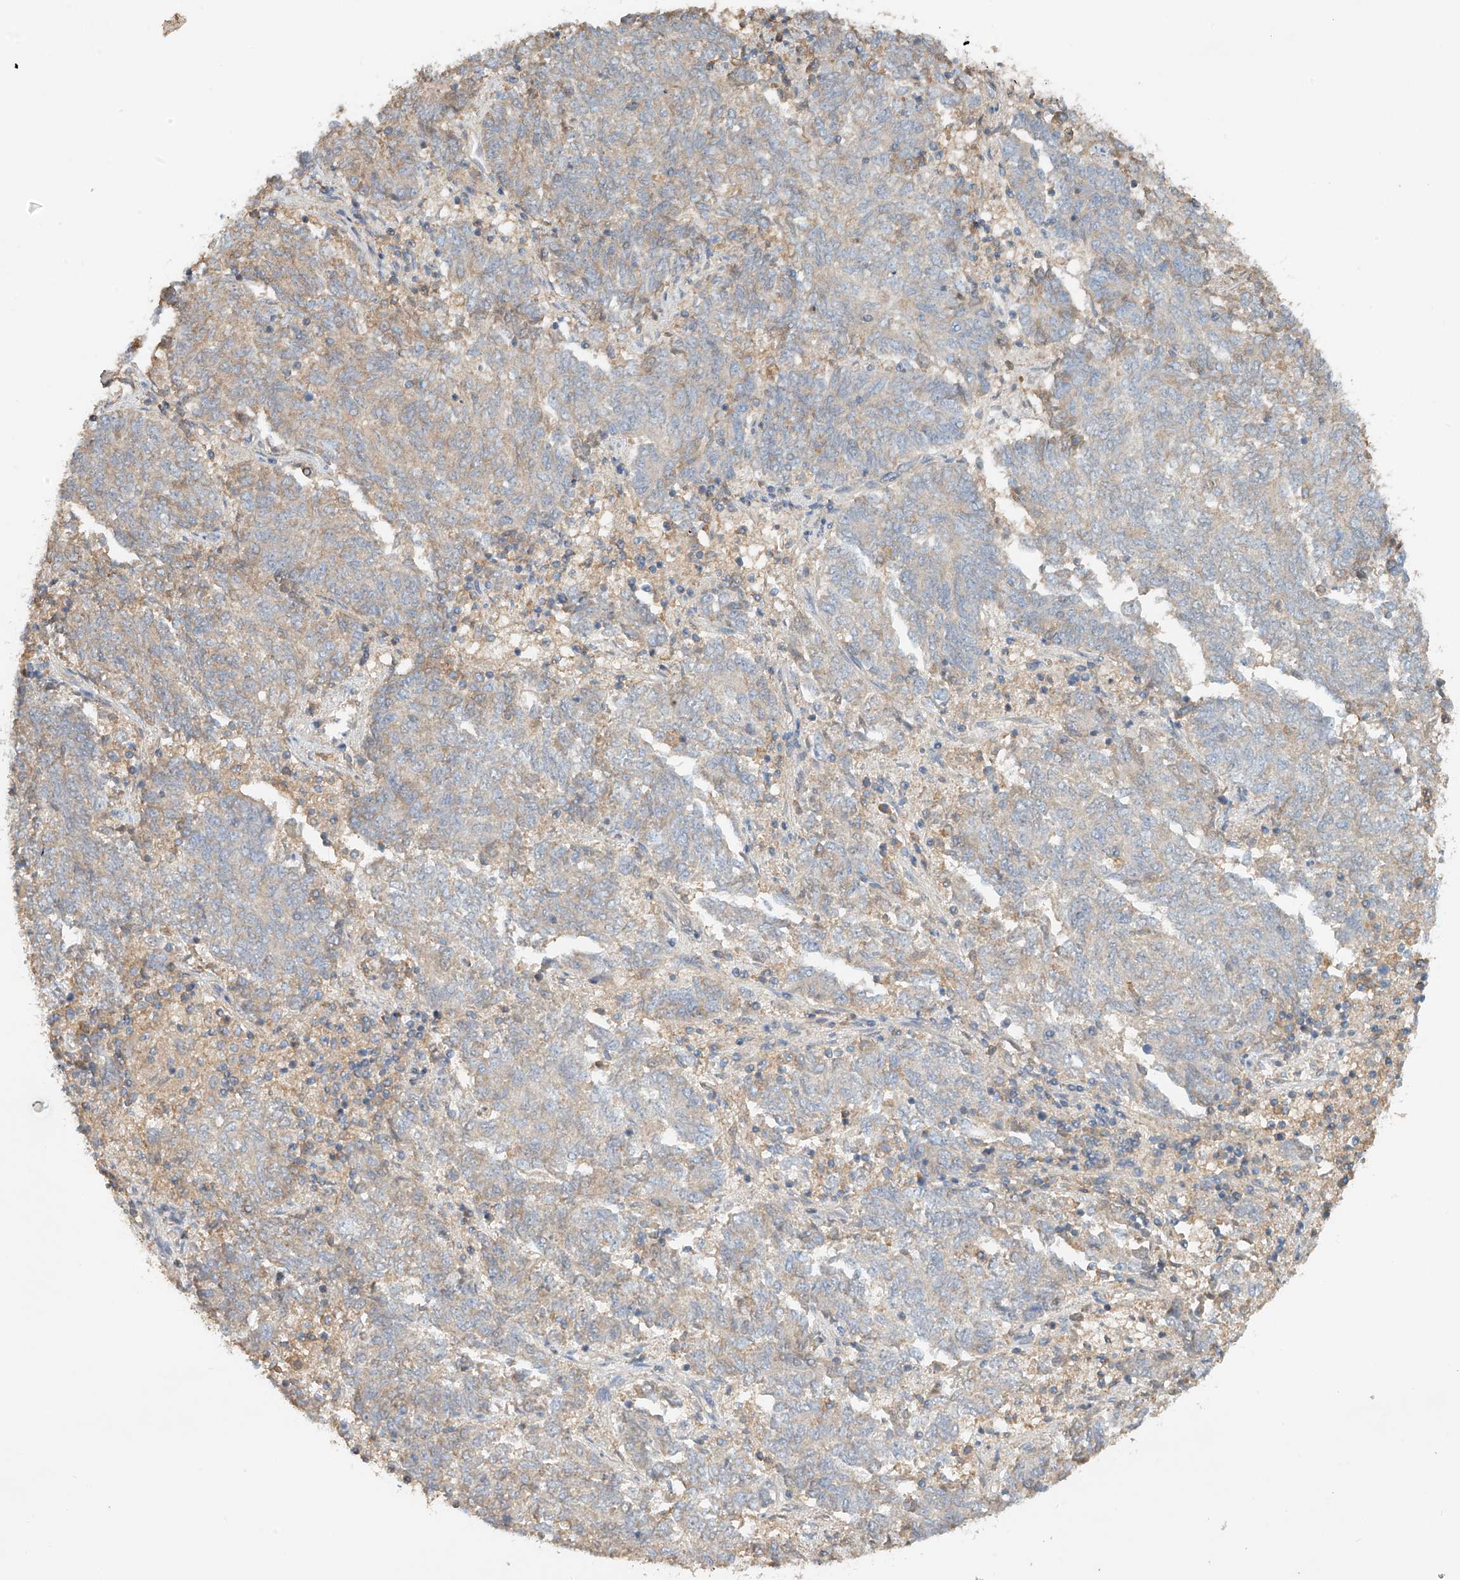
{"staining": {"intensity": "weak", "quantity": "25%-75%", "location": "cytoplasmic/membranous"}, "tissue": "endometrial cancer", "cell_type": "Tumor cells", "image_type": "cancer", "snomed": [{"axis": "morphology", "description": "Adenocarcinoma, NOS"}, {"axis": "topography", "description": "Endometrium"}], "caption": "Brown immunohistochemical staining in adenocarcinoma (endometrial) displays weak cytoplasmic/membranous staining in about 25%-75% of tumor cells.", "gene": "GNB1L", "patient": {"sex": "female", "age": 80}}